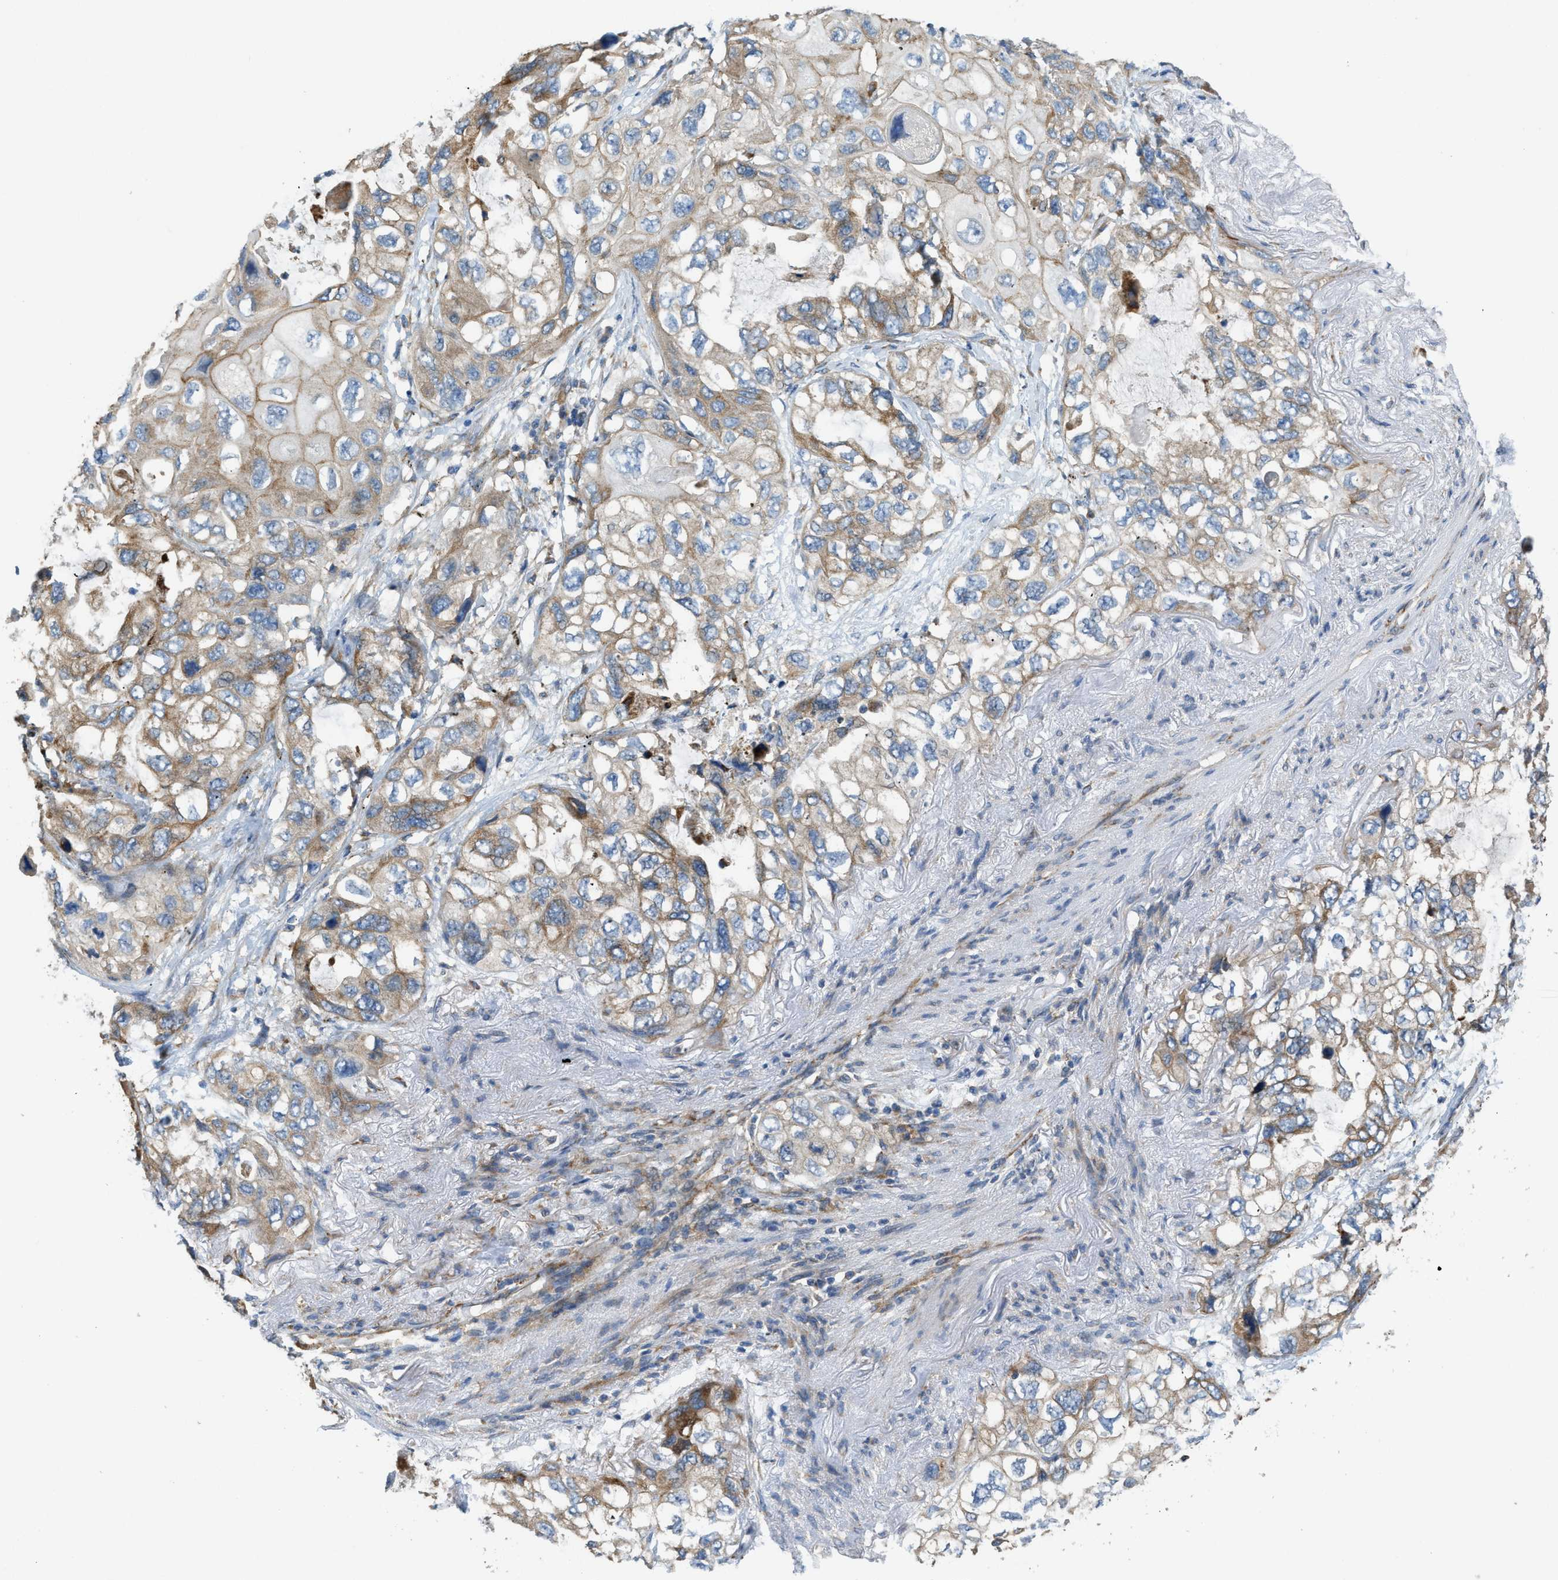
{"staining": {"intensity": "moderate", "quantity": ">75%", "location": "cytoplasmic/membranous"}, "tissue": "lung cancer", "cell_type": "Tumor cells", "image_type": "cancer", "snomed": [{"axis": "morphology", "description": "Squamous cell carcinoma, NOS"}, {"axis": "topography", "description": "Lung"}], "caption": "Protein staining of lung squamous cell carcinoma tissue demonstrates moderate cytoplasmic/membranous expression in approximately >75% of tumor cells.", "gene": "TMEM68", "patient": {"sex": "female", "age": 73}}